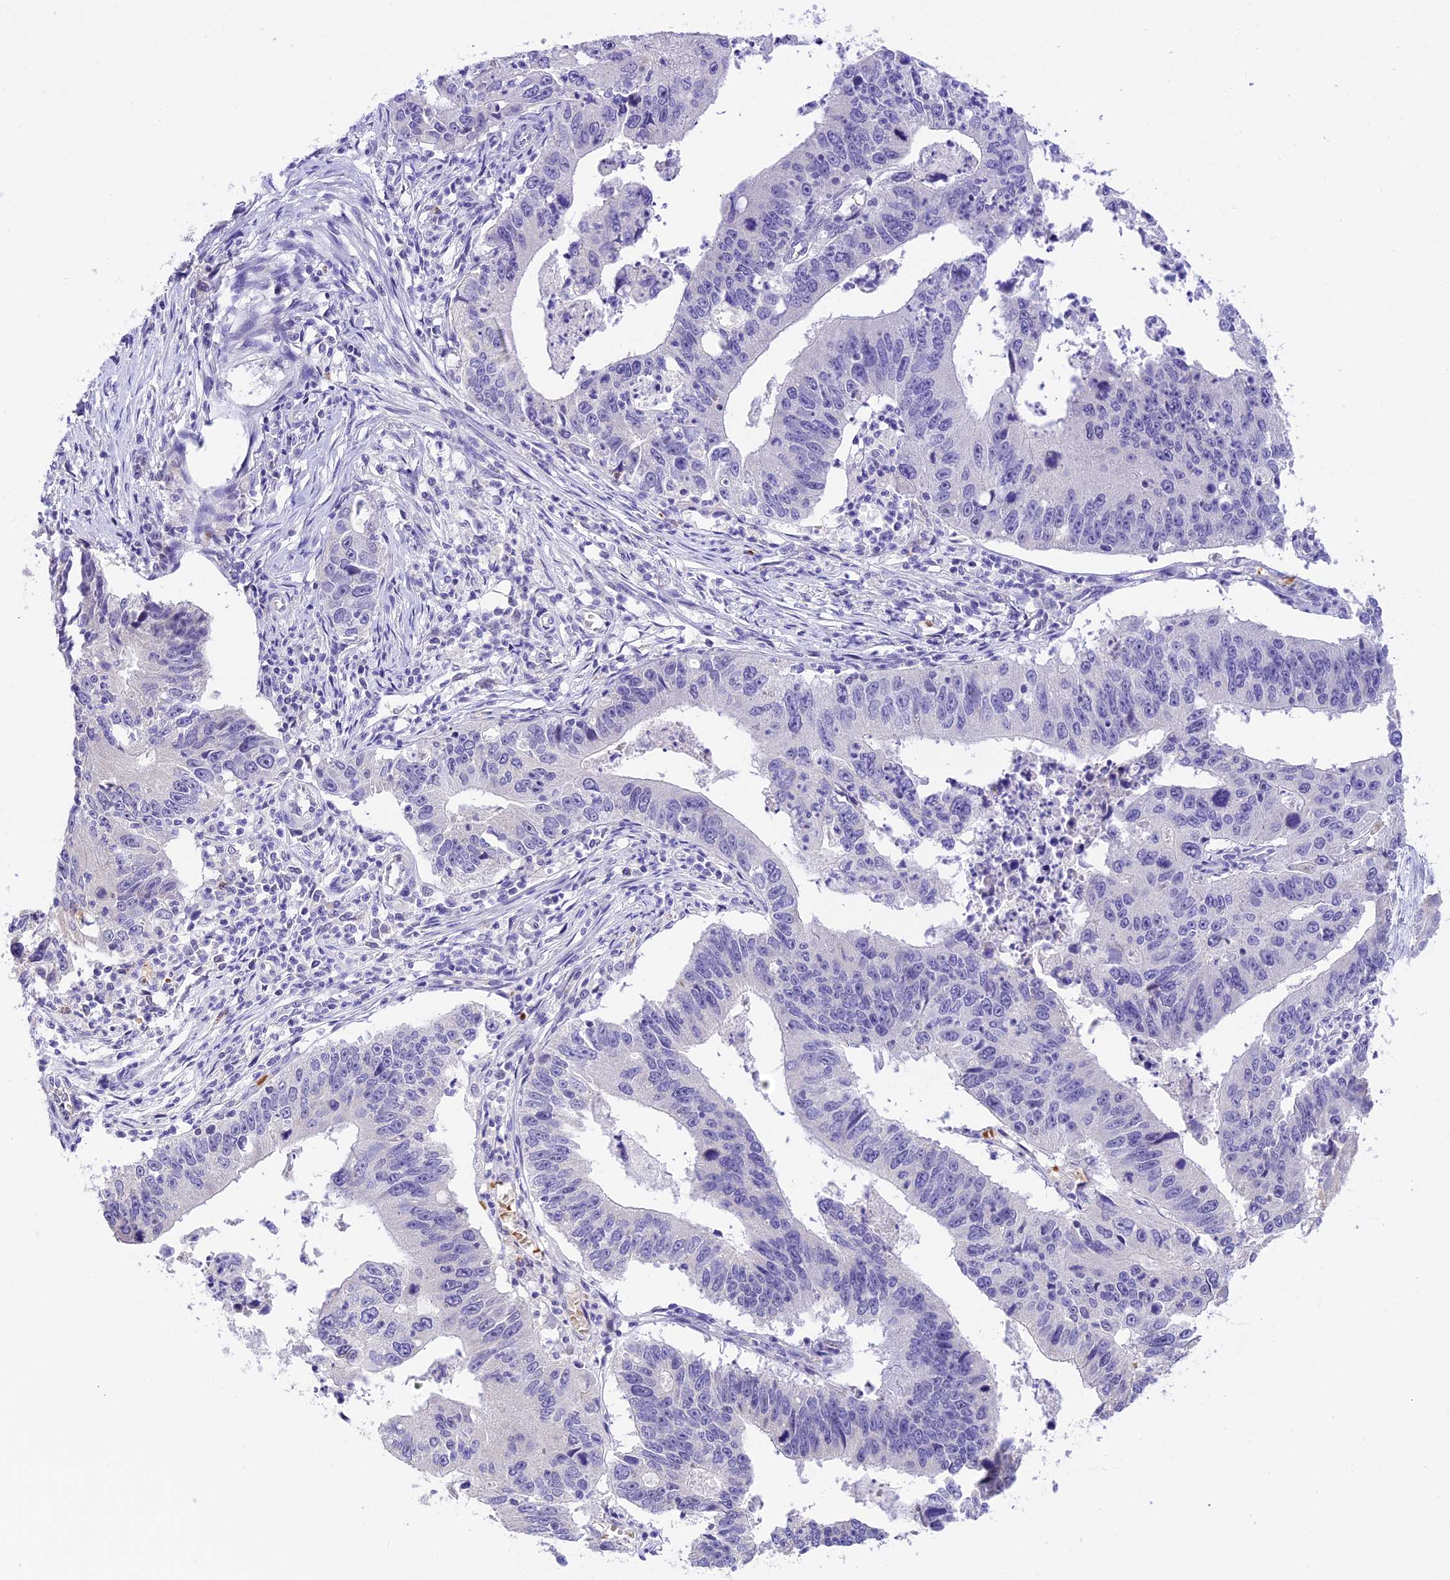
{"staining": {"intensity": "negative", "quantity": "none", "location": "none"}, "tissue": "stomach cancer", "cell_type": "Tumor cells", "image_type": "cancer", "snomed": [{"axis": "morphology", "description": "Adenocarcinoma, NOS"}, {"axis": "topography", "description": "Stomach"}], "caption": "This micrograph is of adenocarcinoma (stomach) stained with immunohistochemistry (IHC) to label a protein in brown with the nuclei are counter-stained blue. There is no positivity in tumor cells. (Stains: DAB IHC with hematoxylin counter stain, Microscopy: brightfield microscopy at high magnification).", "gene": "AHSP", "patient": {"sex": "male", "age": 59}}